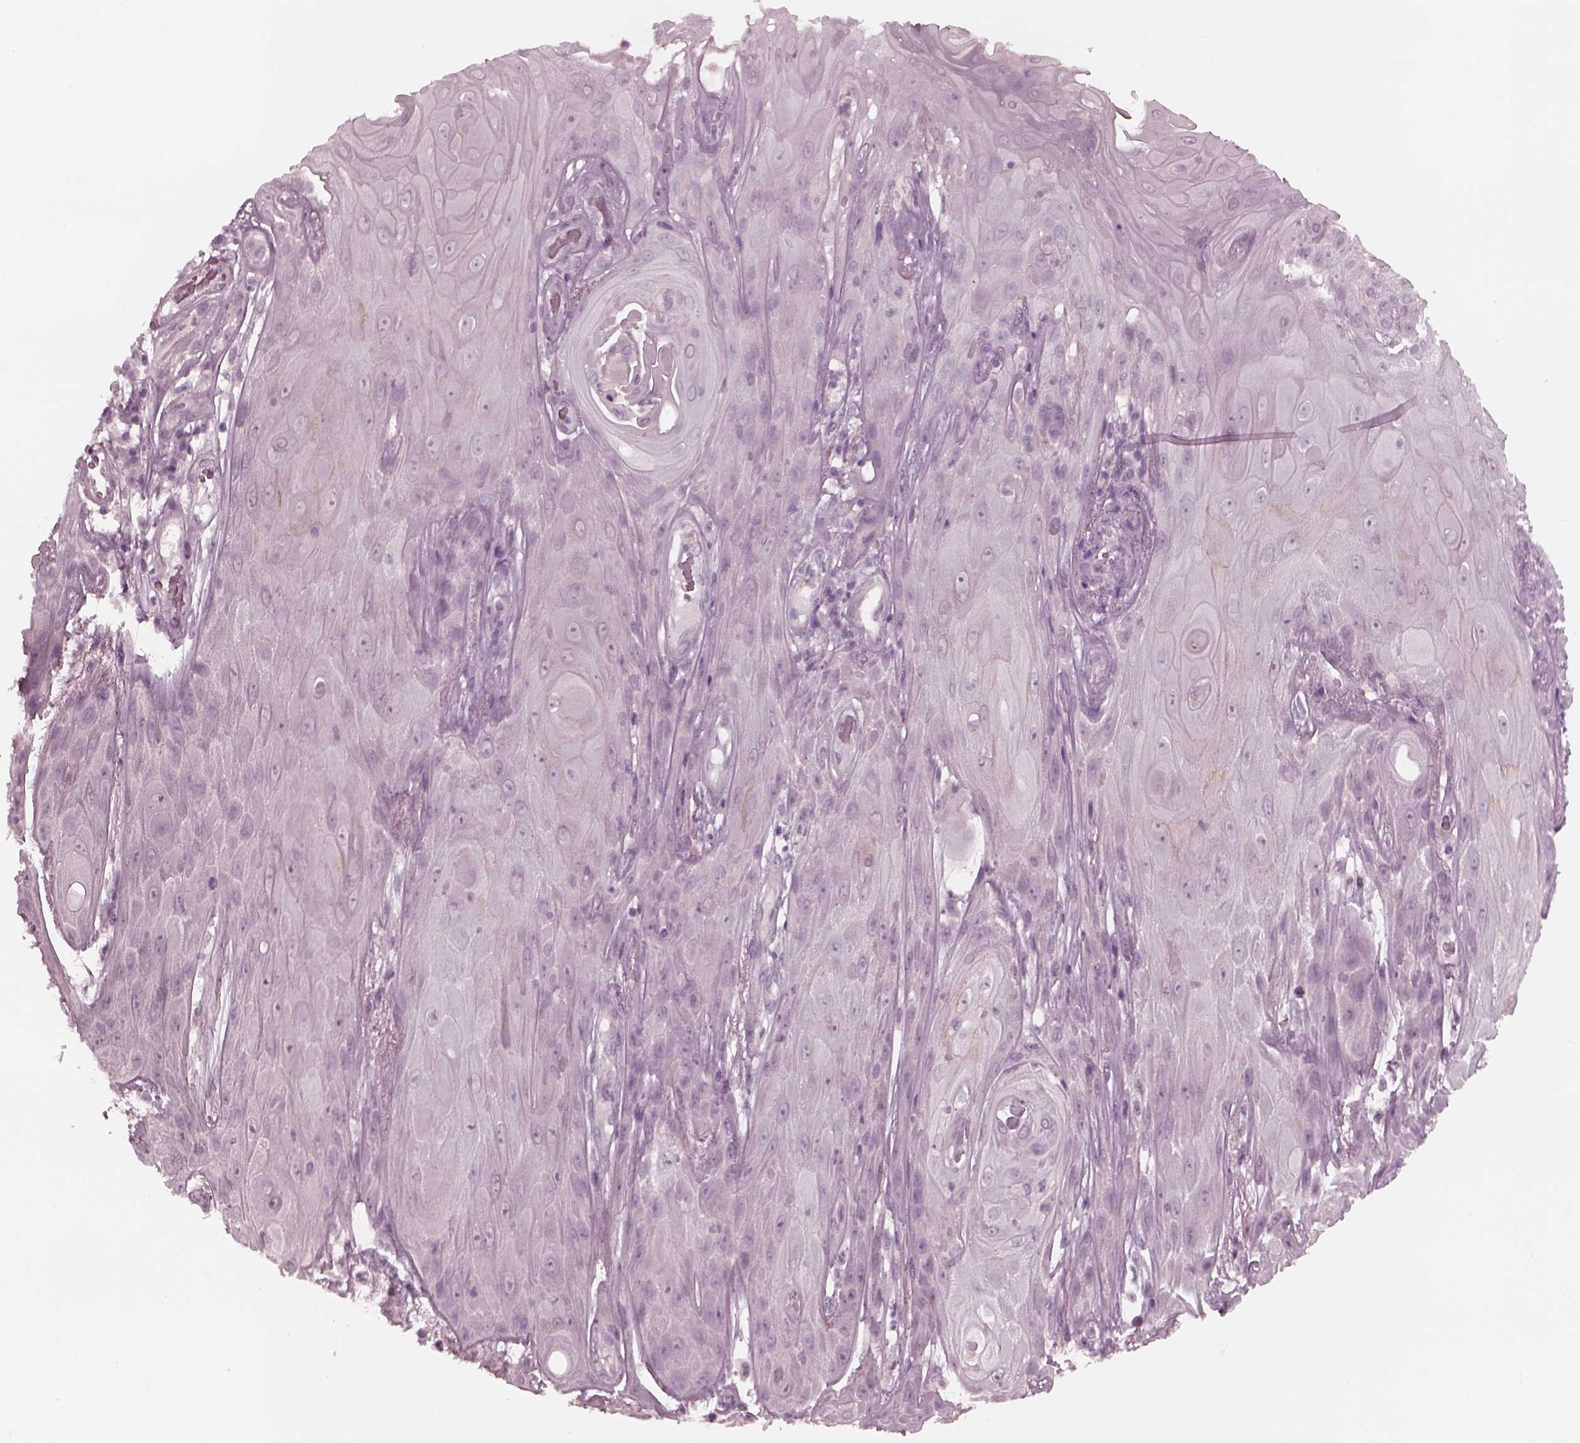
{"staining": {"intensity": "negative", "quantity": "none", "location": "none"}, "tissue": "skin cancer", "cell_type": "Tumor cells", "image_type": "cancer", "snomed": [{"axis": "morphology", "description": "Squamous cell carcinoma, NOS"}, {"axis": "topography", "description": "Skin"}], "caption": "An image of human skin squamous cell carcinoma is negative for staining in tumor cells.", "gene": "YY2", "patient": {"sex": "male", "age": 62}}